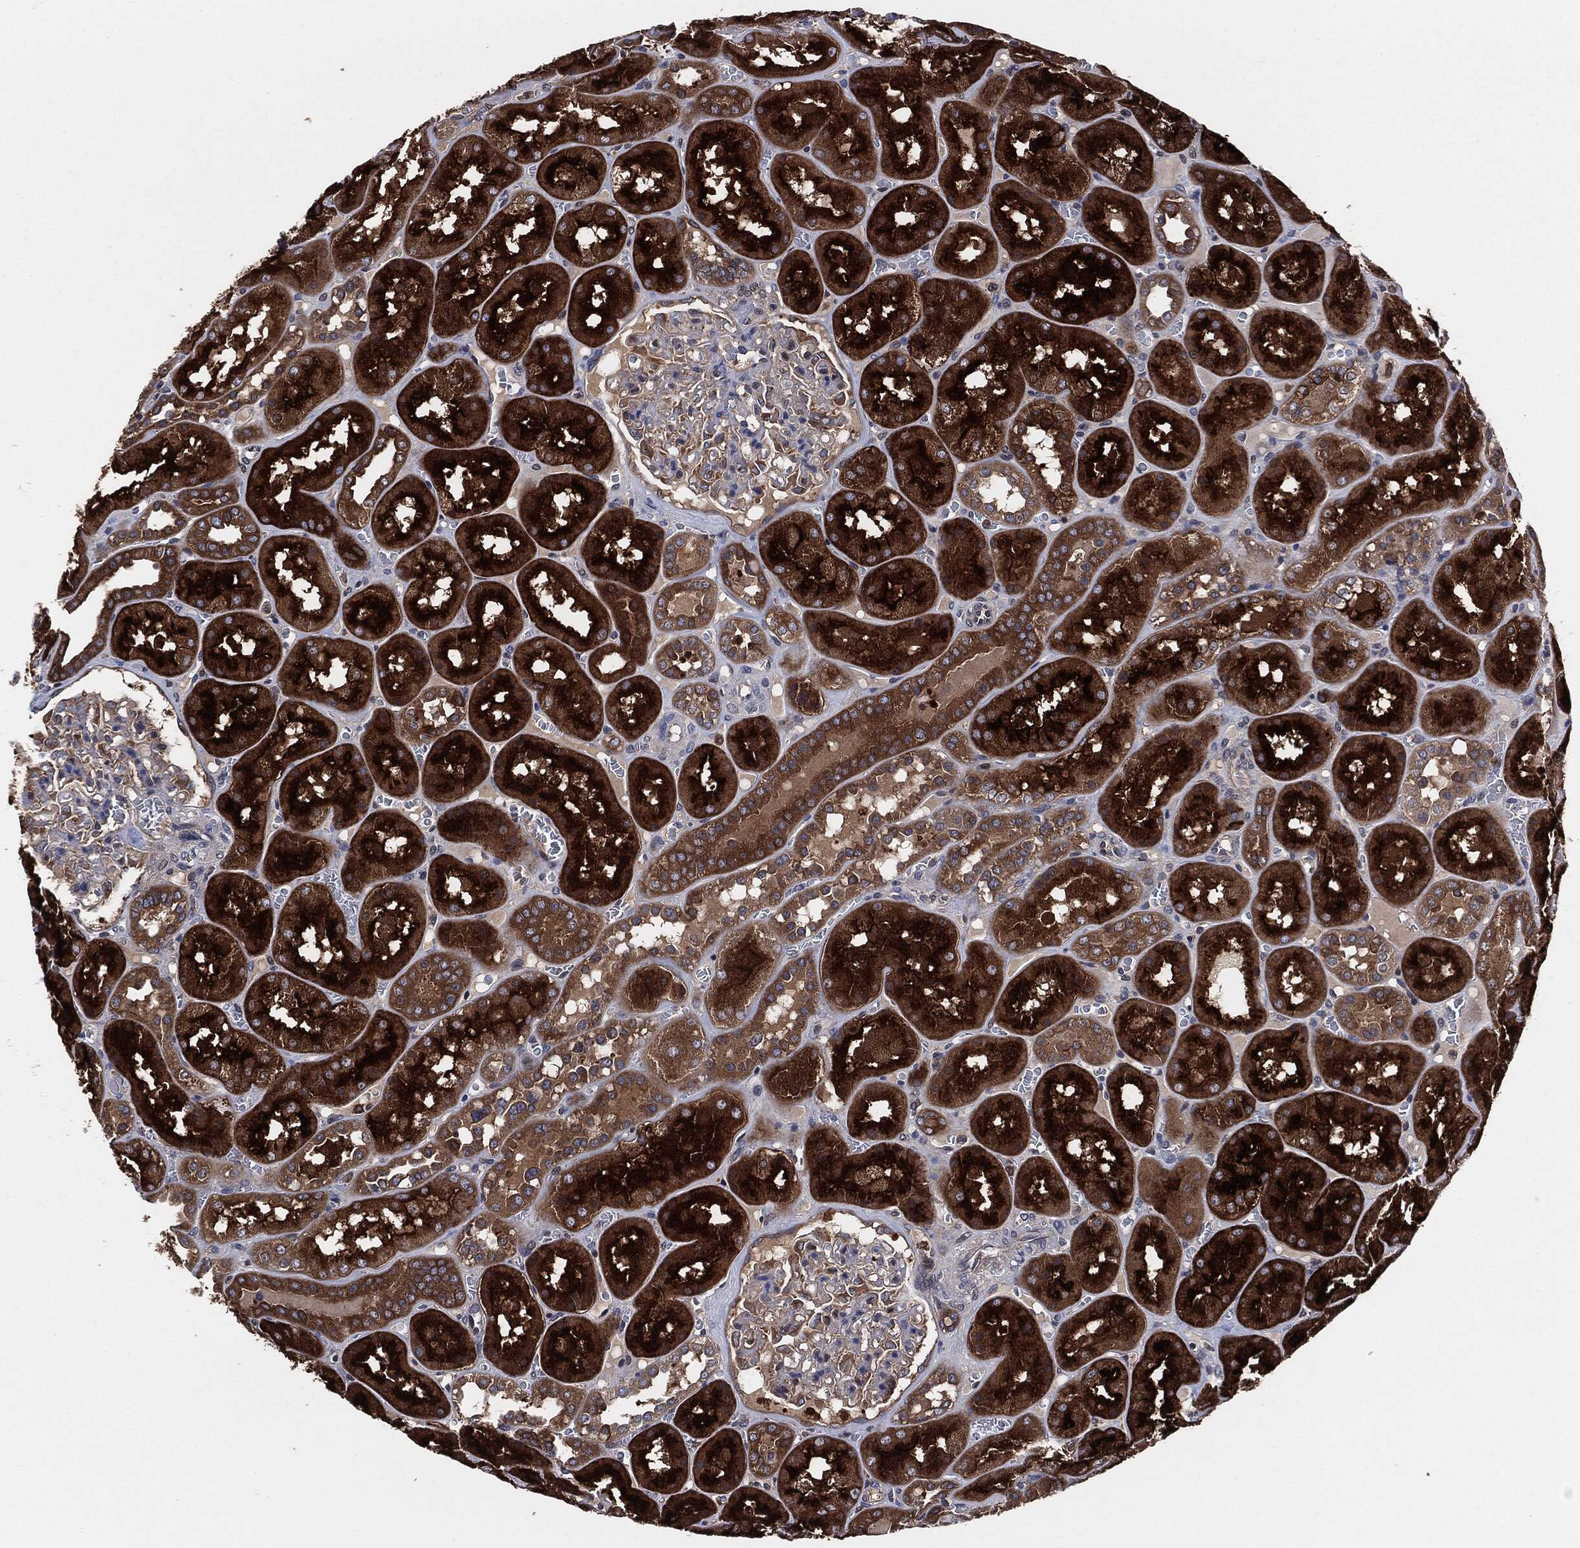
{"staining": {"intensity": "negative", "quantity": "none", "location": "none"}, "tissue": "kidney", "cell_type": "Cells in glomeruli", "image_type": "normal", "snomed": [{"axis": "morphology", "description": "Normal tissue, NOS"}, {"axis": "topography", "description": "Kidney"}], "caption": "This is a histopathology image of IHC staining of normal kidney, which shows no expression in cells in glomeruli.", "gene": "XPNPEP1", "patient": {"sex": "male", "age": 73}}